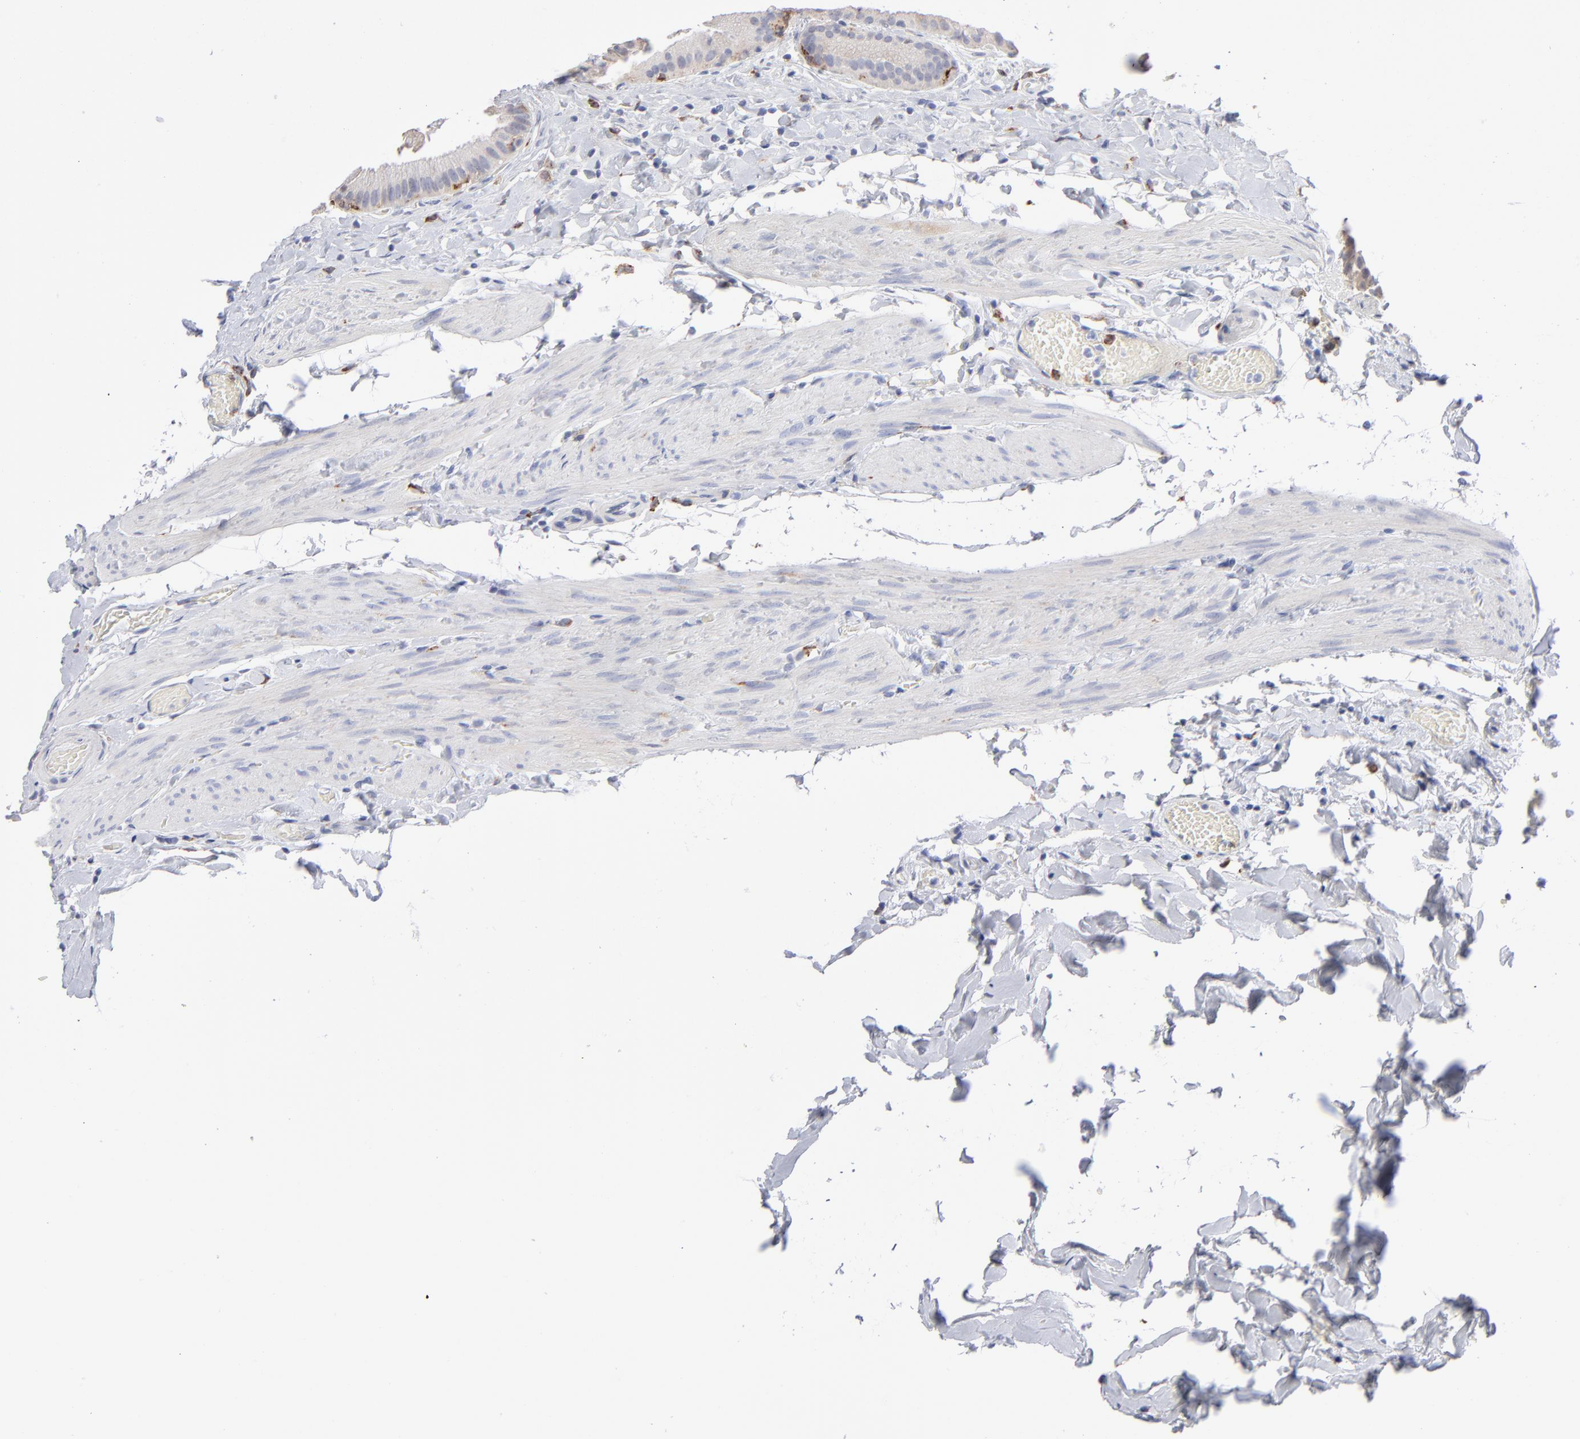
{"staining": {"intensity": "weak", "quantity": "25%-75%", "location": "cytoplasmic/membranous"}, "tissue": "gallbladder", "cell_type": "Glandular cells", "image_type": "normal", "snomed": [{"axis": "morphology", "description": "Normal tissue, NOS"}, {"axis": "topography", "description": "Gallbladder"}], "caption": "Human gallbladder stained with a protein marker reveals weak staining in glandular cells.", "gene": "CD180", "patient": {"sex": "female", "age": 63}}